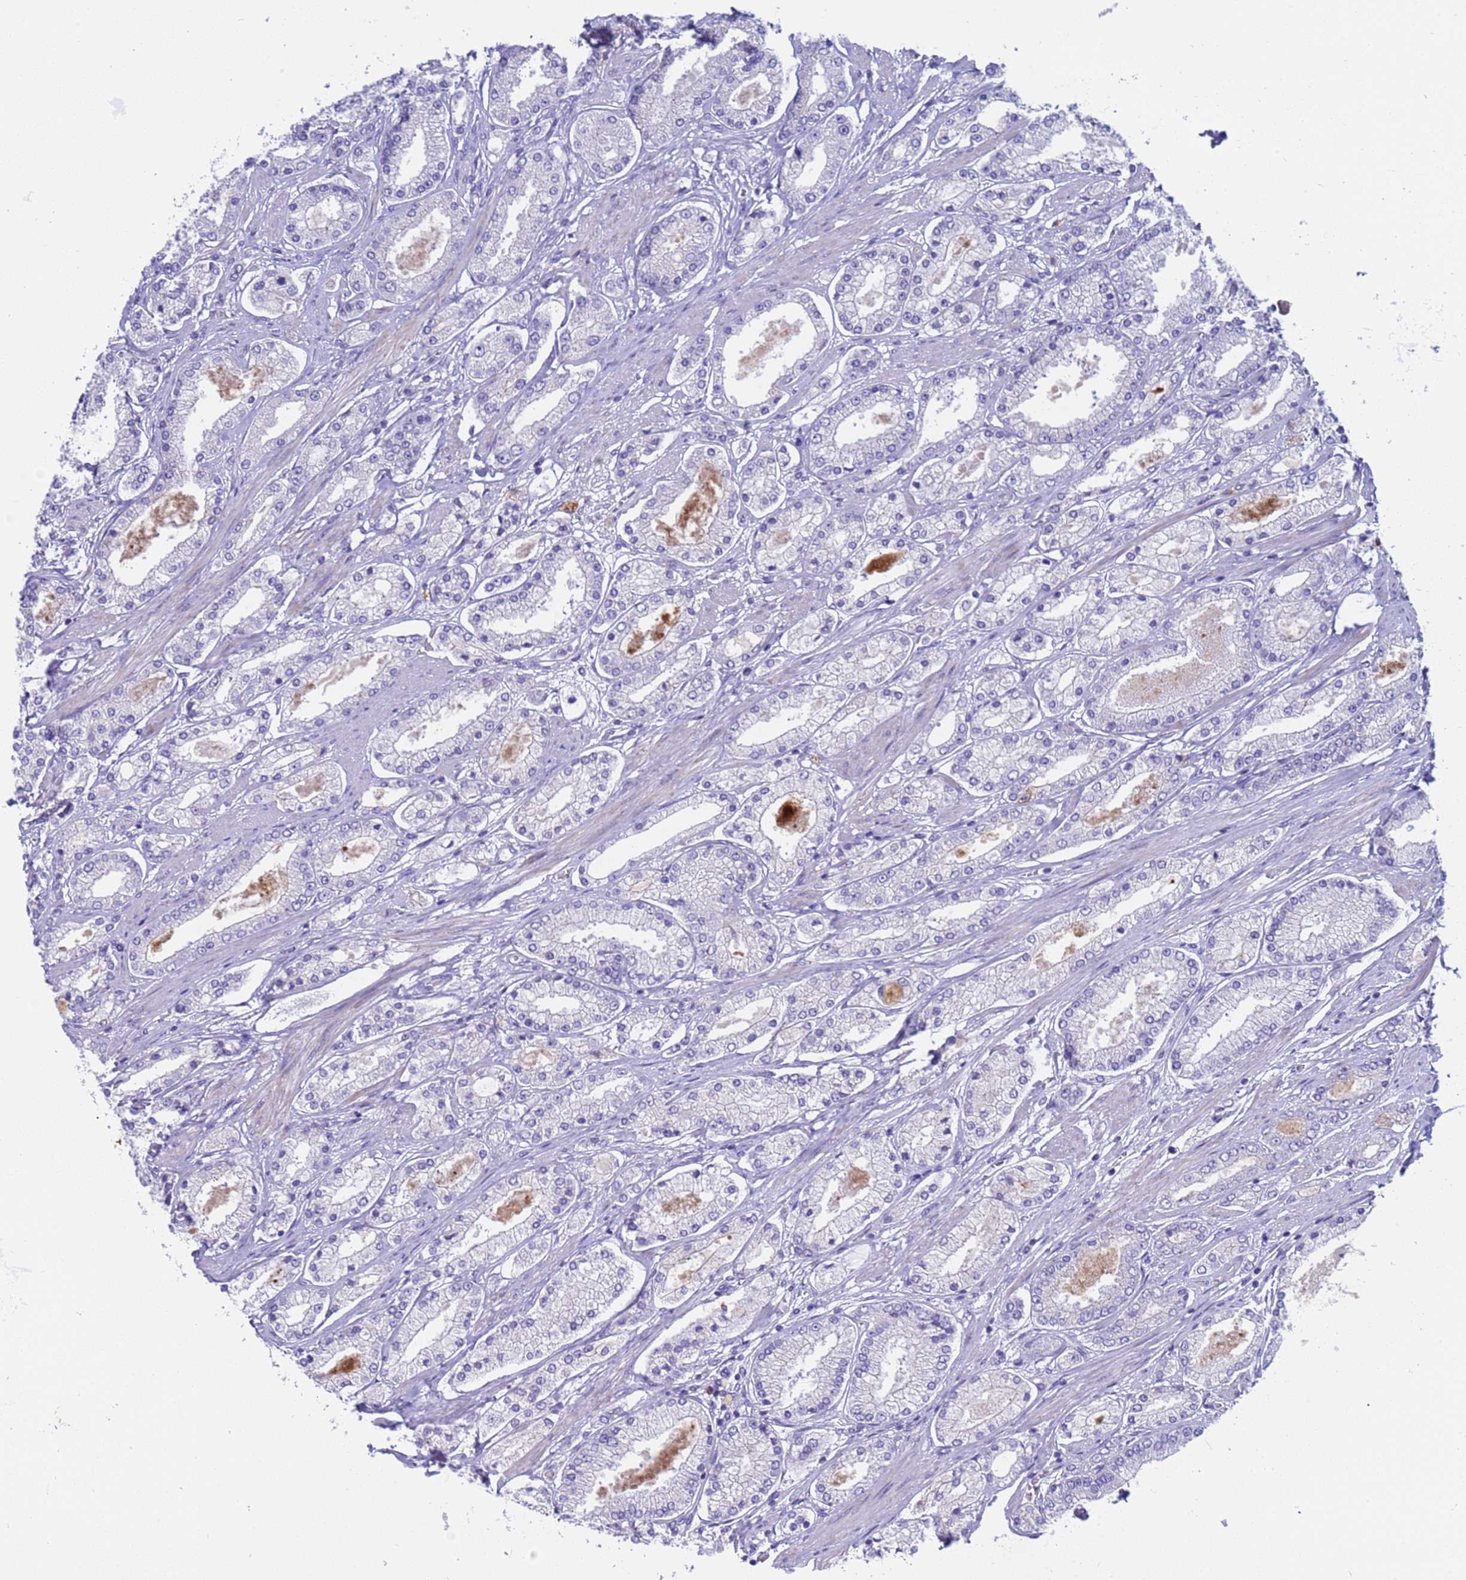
{"staining": {"intensity": "negative", "quantity": "none", "location": "none"}, "tissue": "prostate cancer", "cell_type": "Tumor cells", "image_type": "cancer", "snomed": [{"axis": "morphology", "description": "Adenocarcinoma, High grade"}, {"axis": "topography", "description": "Prostate"}], "caption": "This is a image of IHC staining of prostate cancer (high-grade adenocarcinoma), which shows no staining in tumor cells.", "gene": "C4orf46", "patient": {"sex": "male", "age": 69}}